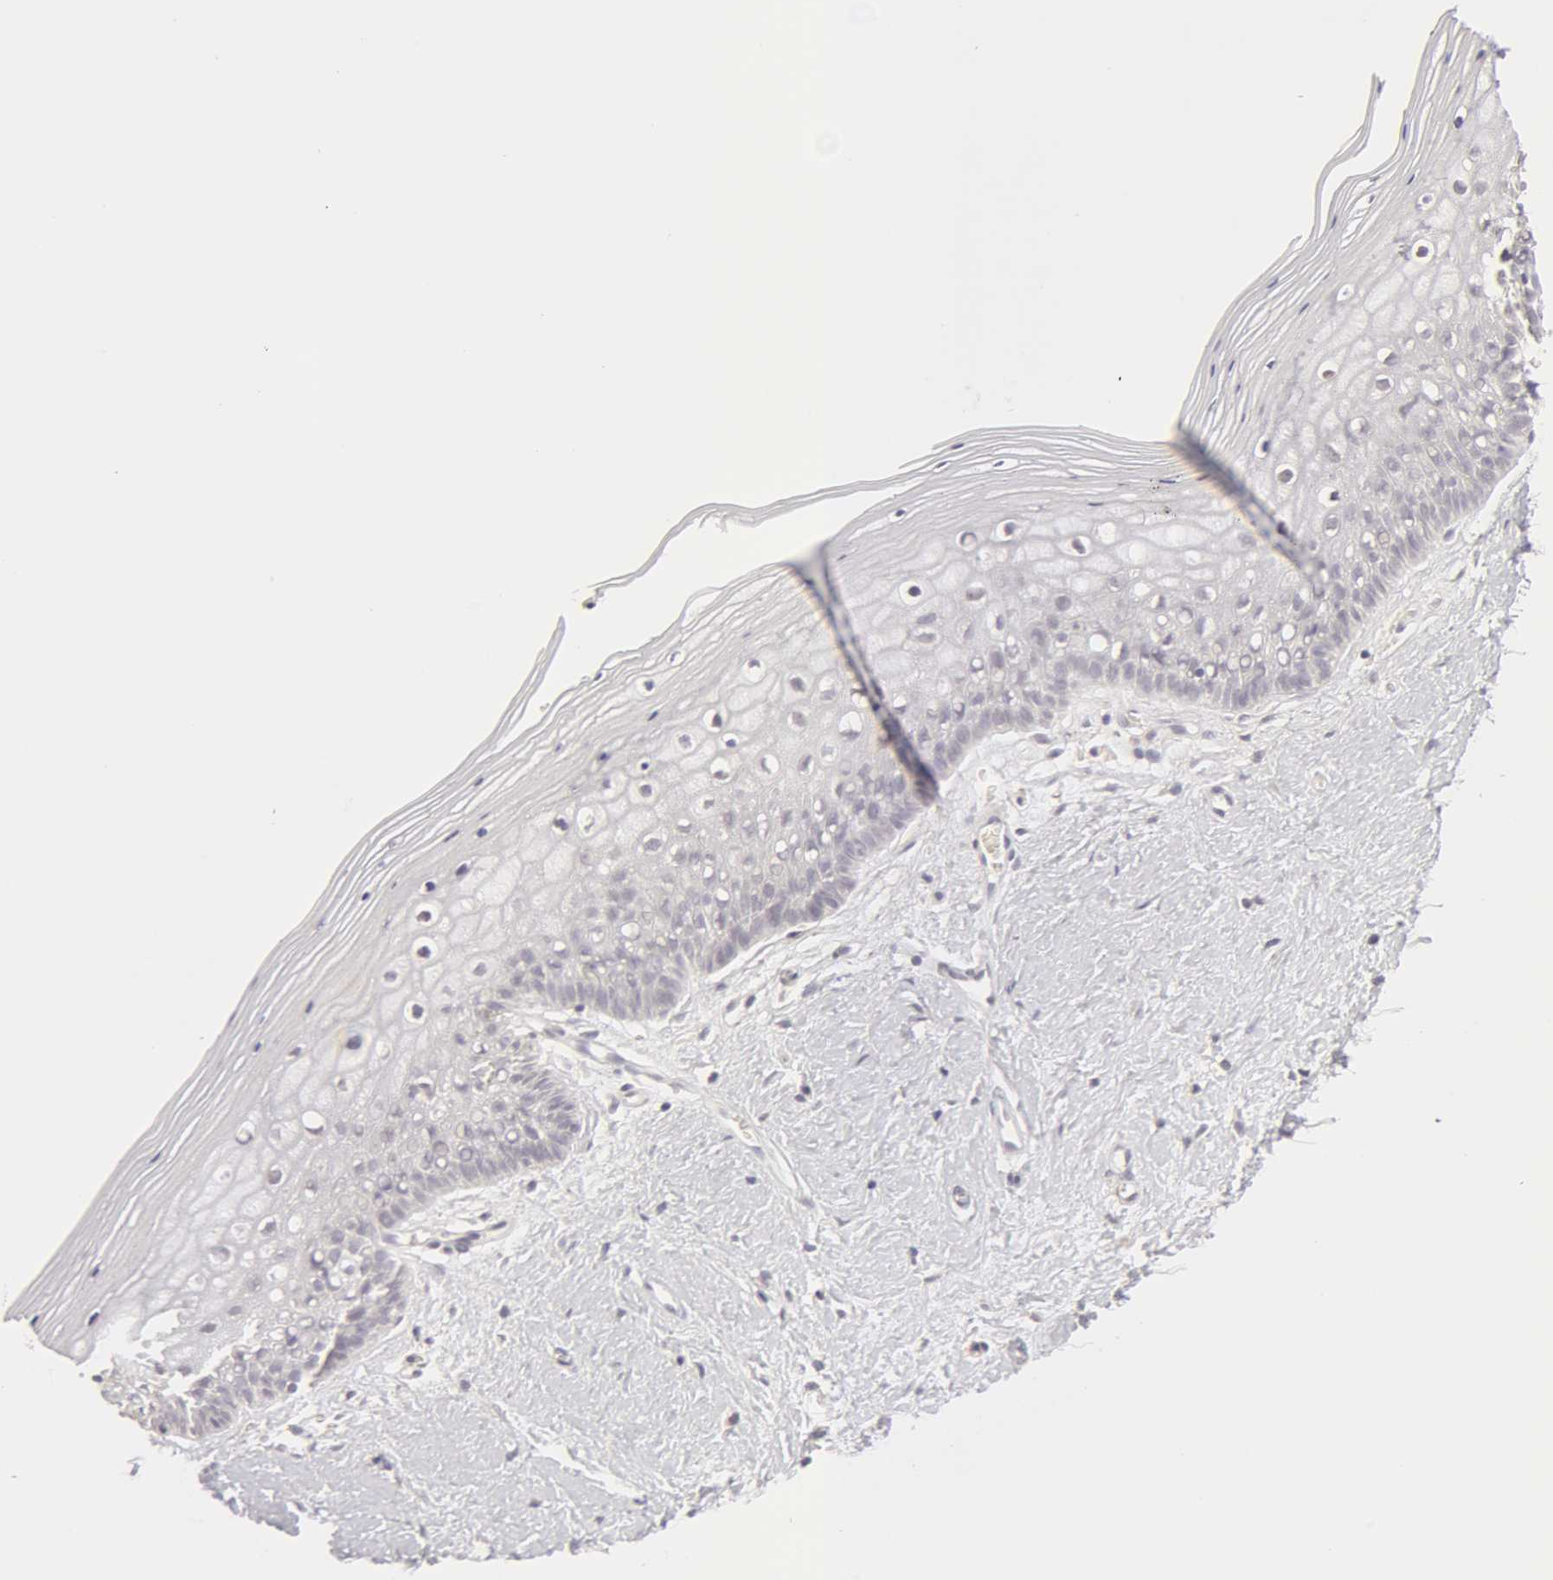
{"staining": {"intensity": "negative", "quantity": "none", "location": "none"}, "tissue": "vagina", "cell_type": "Squamous epithelial cells", "image_type": "normal", "snomed": [{"axis": "morphology", "description": "Normal tissue, NOS"}, {"axis": "topography", "description": "Vagina"}], "caption": "IHC of normal human vagina displays no staining in squamous epithelial cells.", "gene": "ADAM10", "patient": {"sex": "female", "age": 46}}